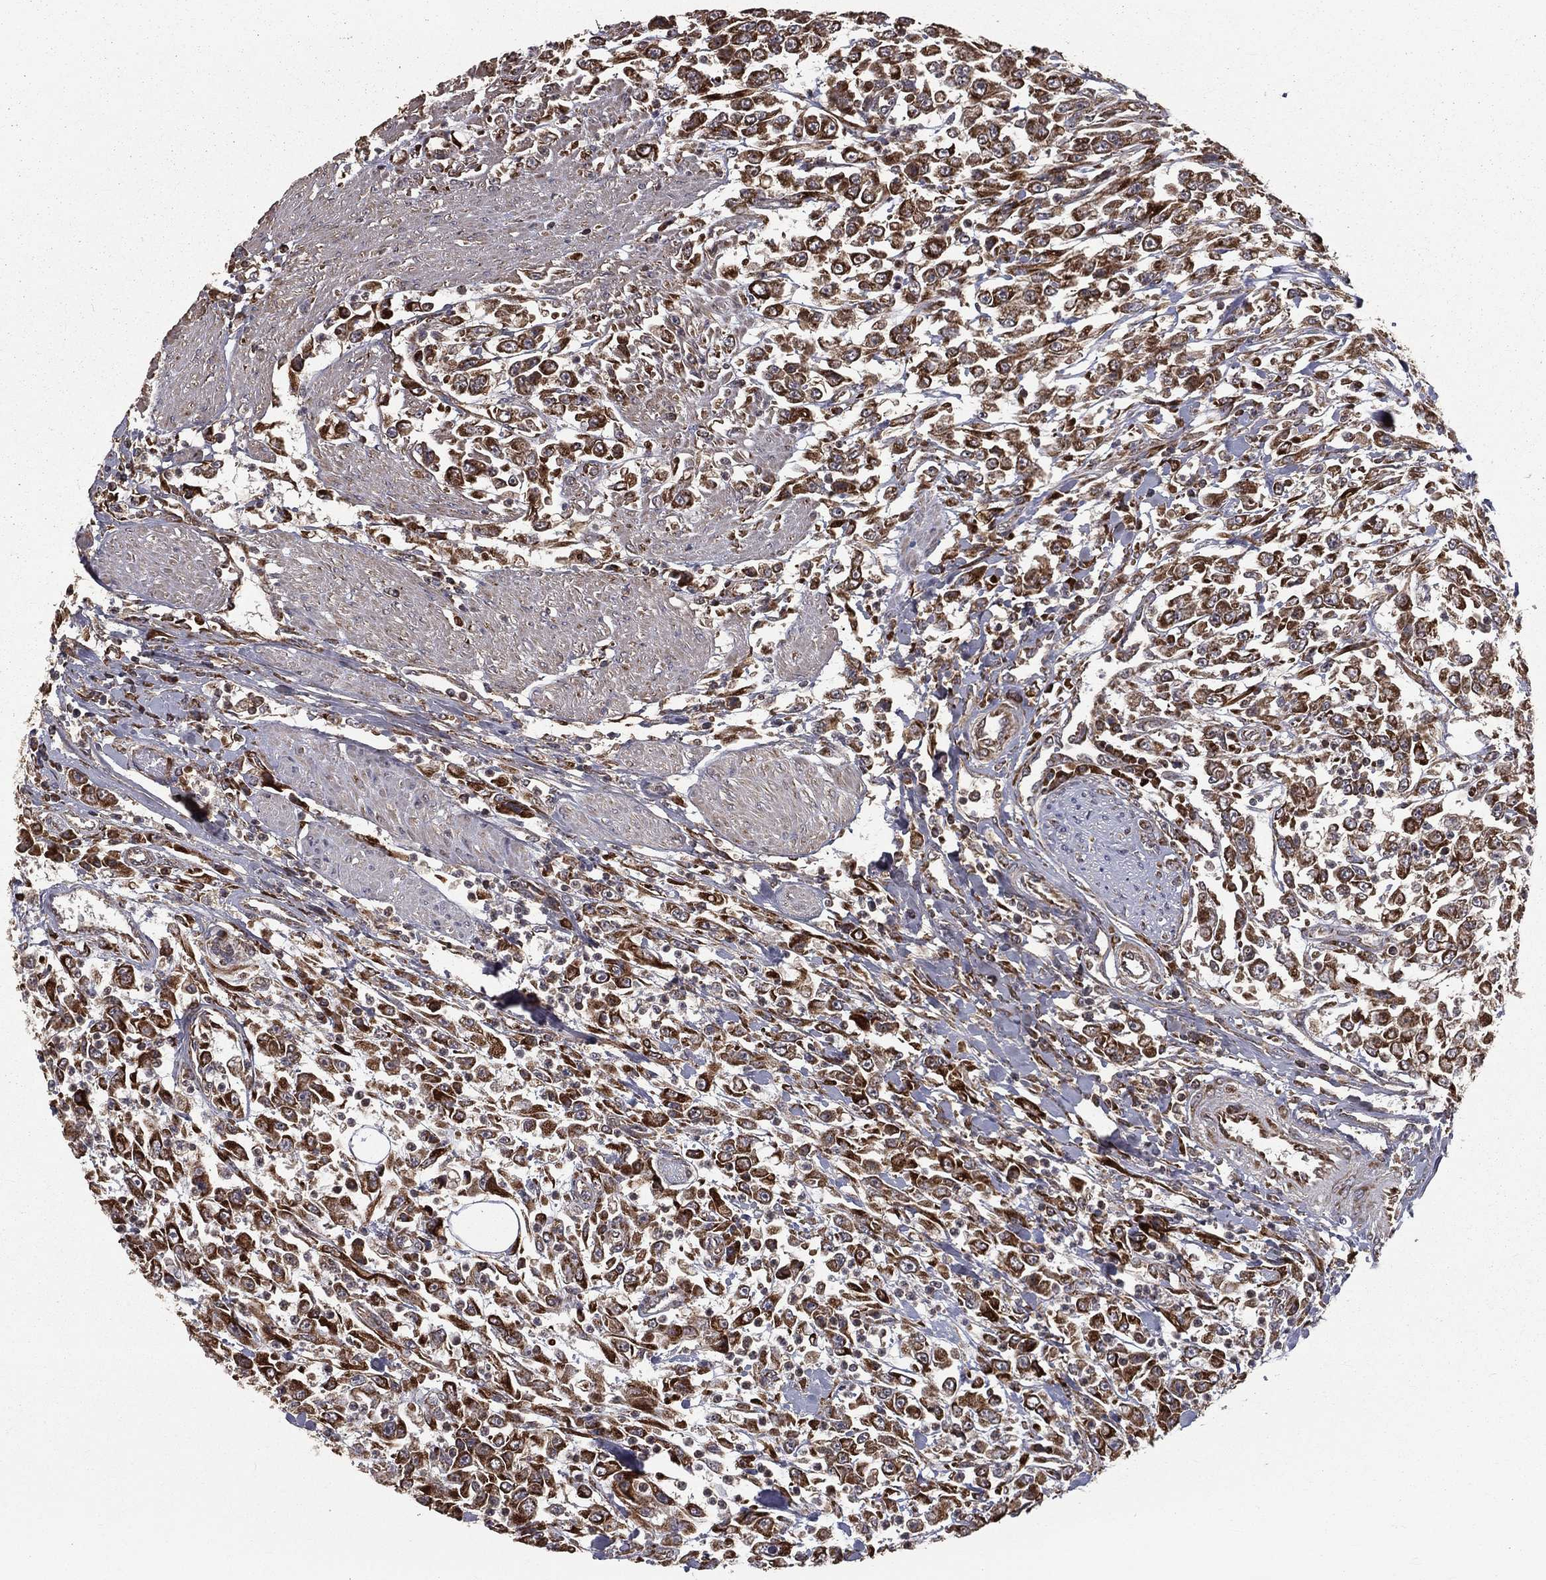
{"staining": {"intensity": "strong", "quantity": ">75%", "location": "cytoplasmic/membranous"}, "tissue": "urothelial cancer", "cell_type": "Tumor cells", "image_type": "cancer", "snomed": [{"axis": "morphology", "description": "Urothelial carcinoma, High grade"}, {"axis": "topography", "description": "Urinary bladder"}], "caption": "Protein positivity by IHC shows strong cytoplasmic/membranous staining in approximately >75% of tumor cells in urothelial cancer.", "gene": "OLFML1", "patient": {"sex": "male", "age": 46}}